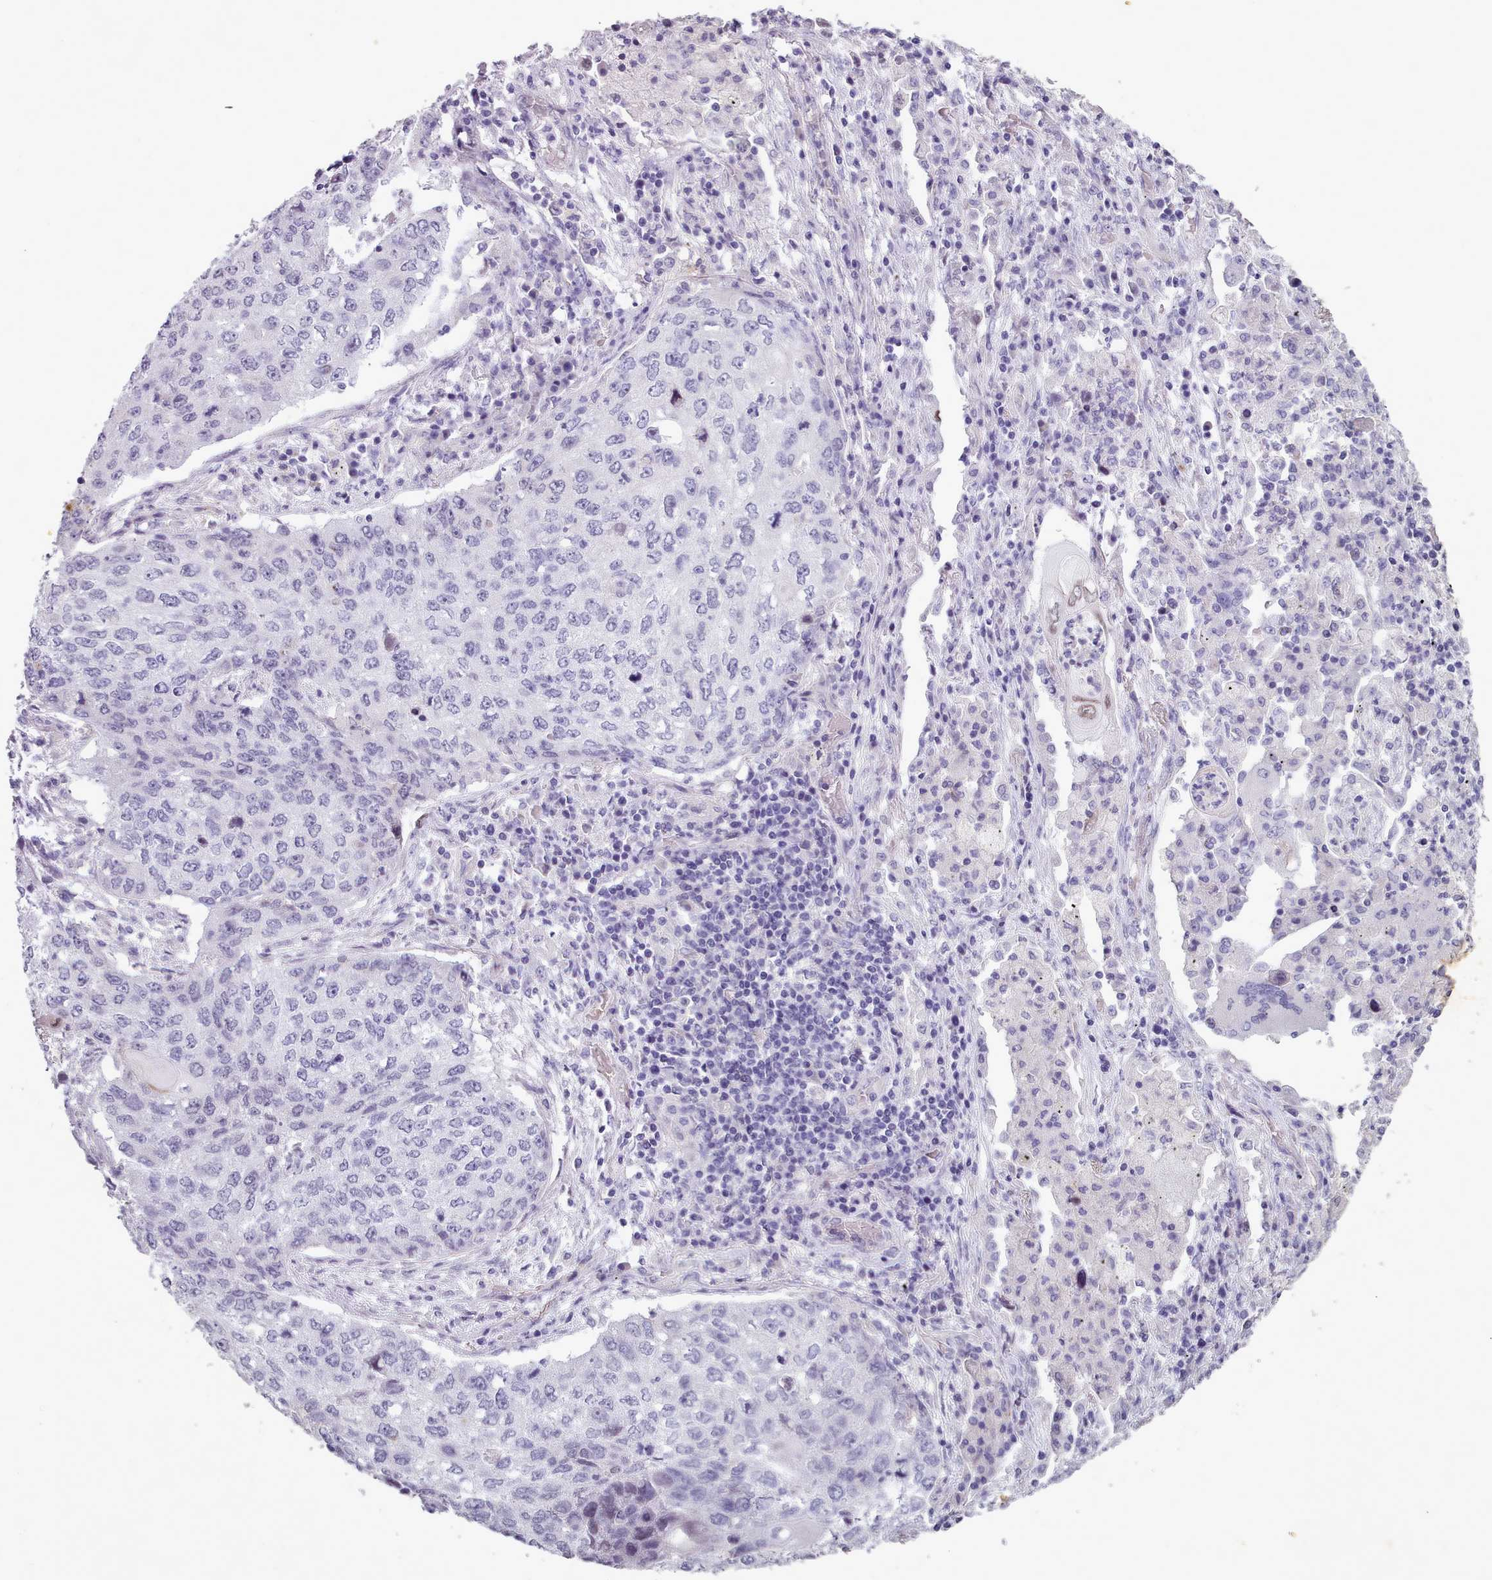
{"staining": {"intensity": "negative", "quantity": "none", "location": "none"}, "tissue": "lung cancer", "cell_type": "Tumor cells", "image_type": "cancer", "snomed": [{"axis": "morphology", "description": "Squamous cell carcinoma, NOS"}, {"axis": "topography", "description": "Lung"}], "caption": "Protein analysis of lung squamous cell carcinoma shows no significant expression in tumor cells. (Immunohistochemistry, brightfield microscopy, high magnification).", "gene": "KCNT2", "patient": {"sex": "female", "age": 63}}